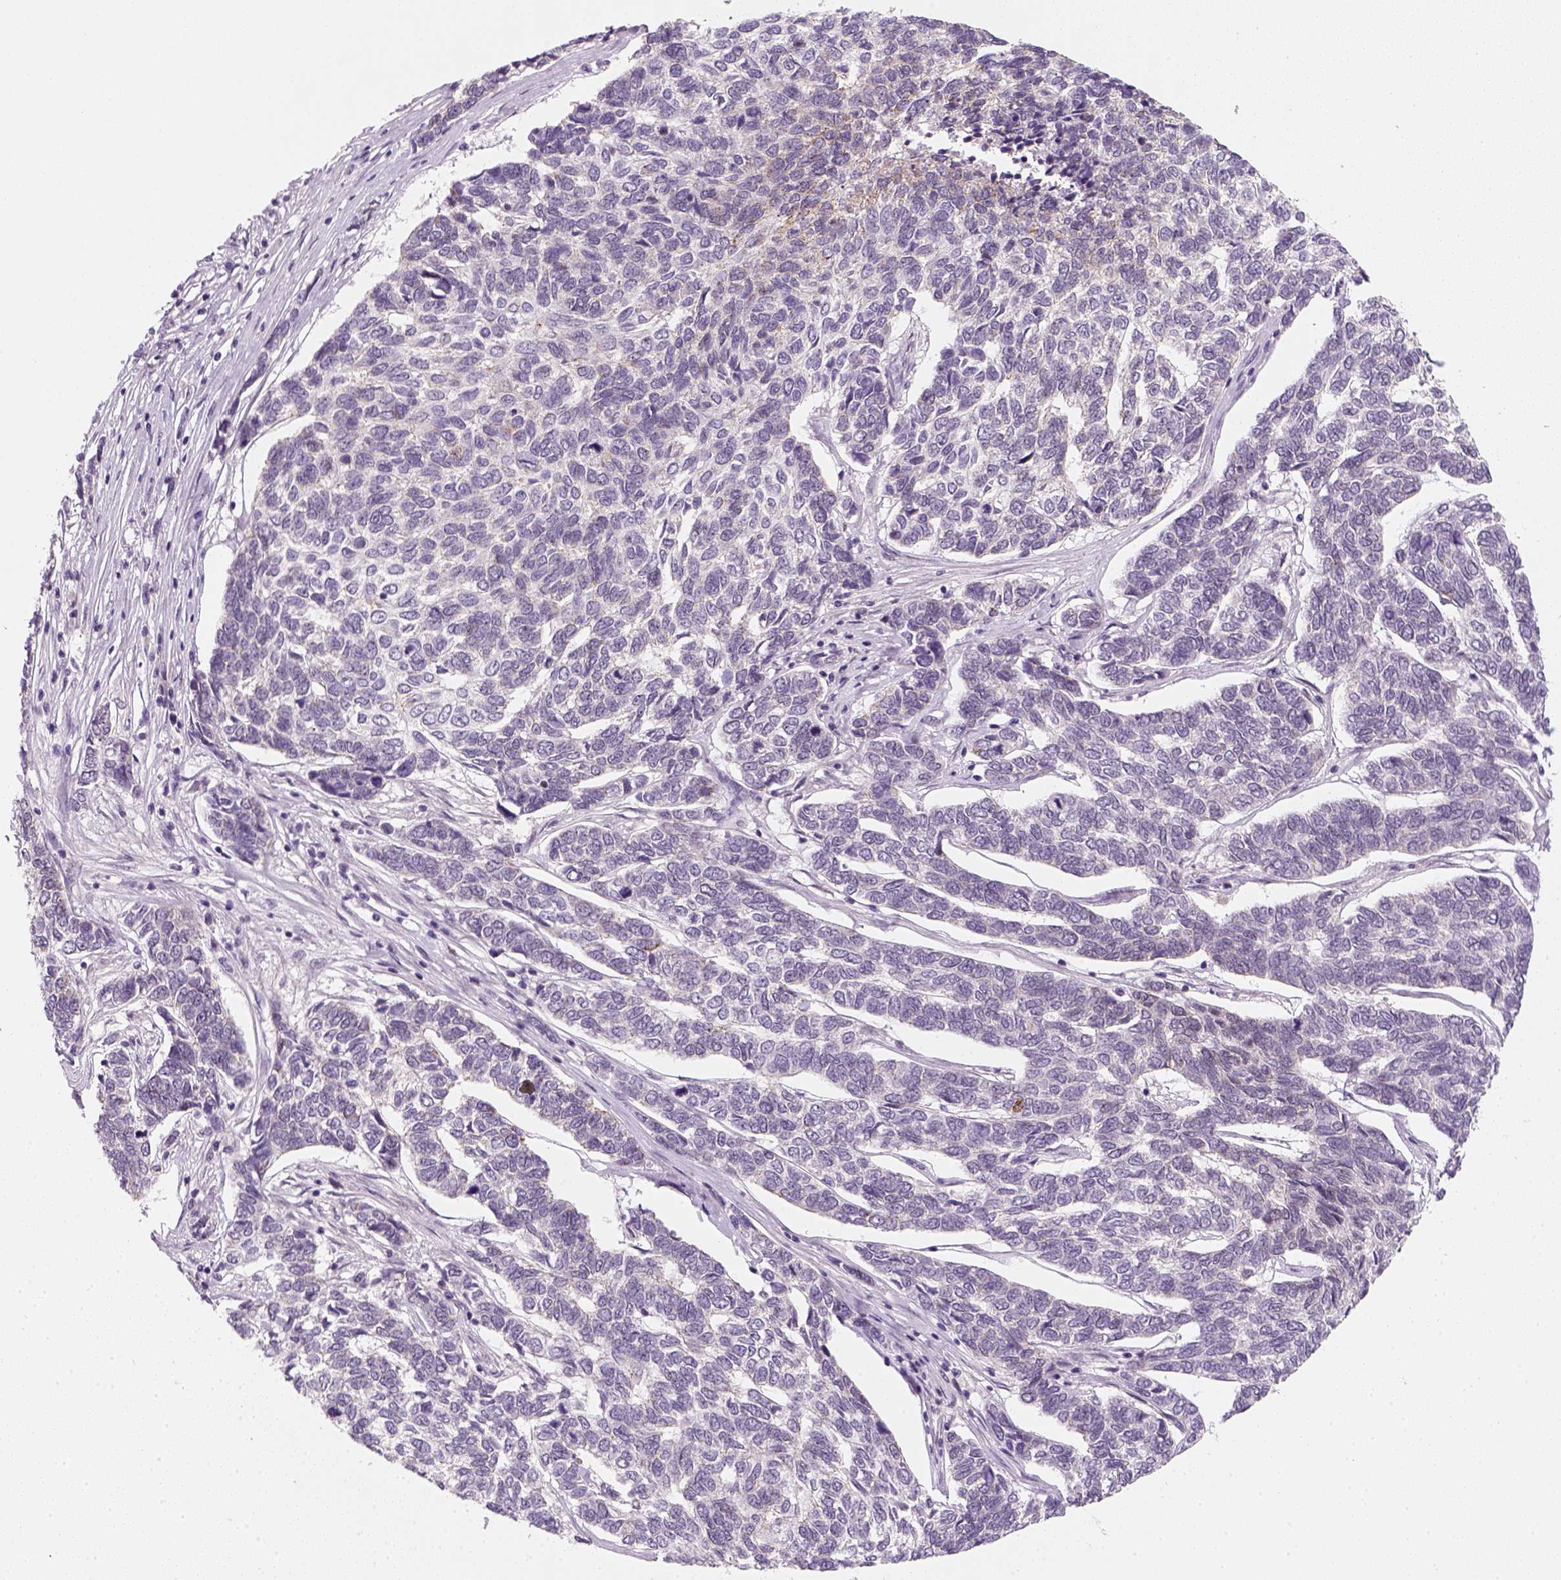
{"staining": {"intensity": "negative", "quantity": "none", "location": "none"}, "tissue": "skin cancer", "cell_type": "Tumor cells", "image_type": "cancer", "snomed": [{"axis": "morphology", "description": "Basal cell carcinoma"}, {"axis": "topography", "description": "Skin"}], "caption": "DAB (3,3'-diaminobenzidine) immunohistochemical staining of human skin cancer (basal cell carcinoma) displays no significant staining in tumor cells.", "gene": "TP53", "patient": {"sex": "female", "age": 65}}